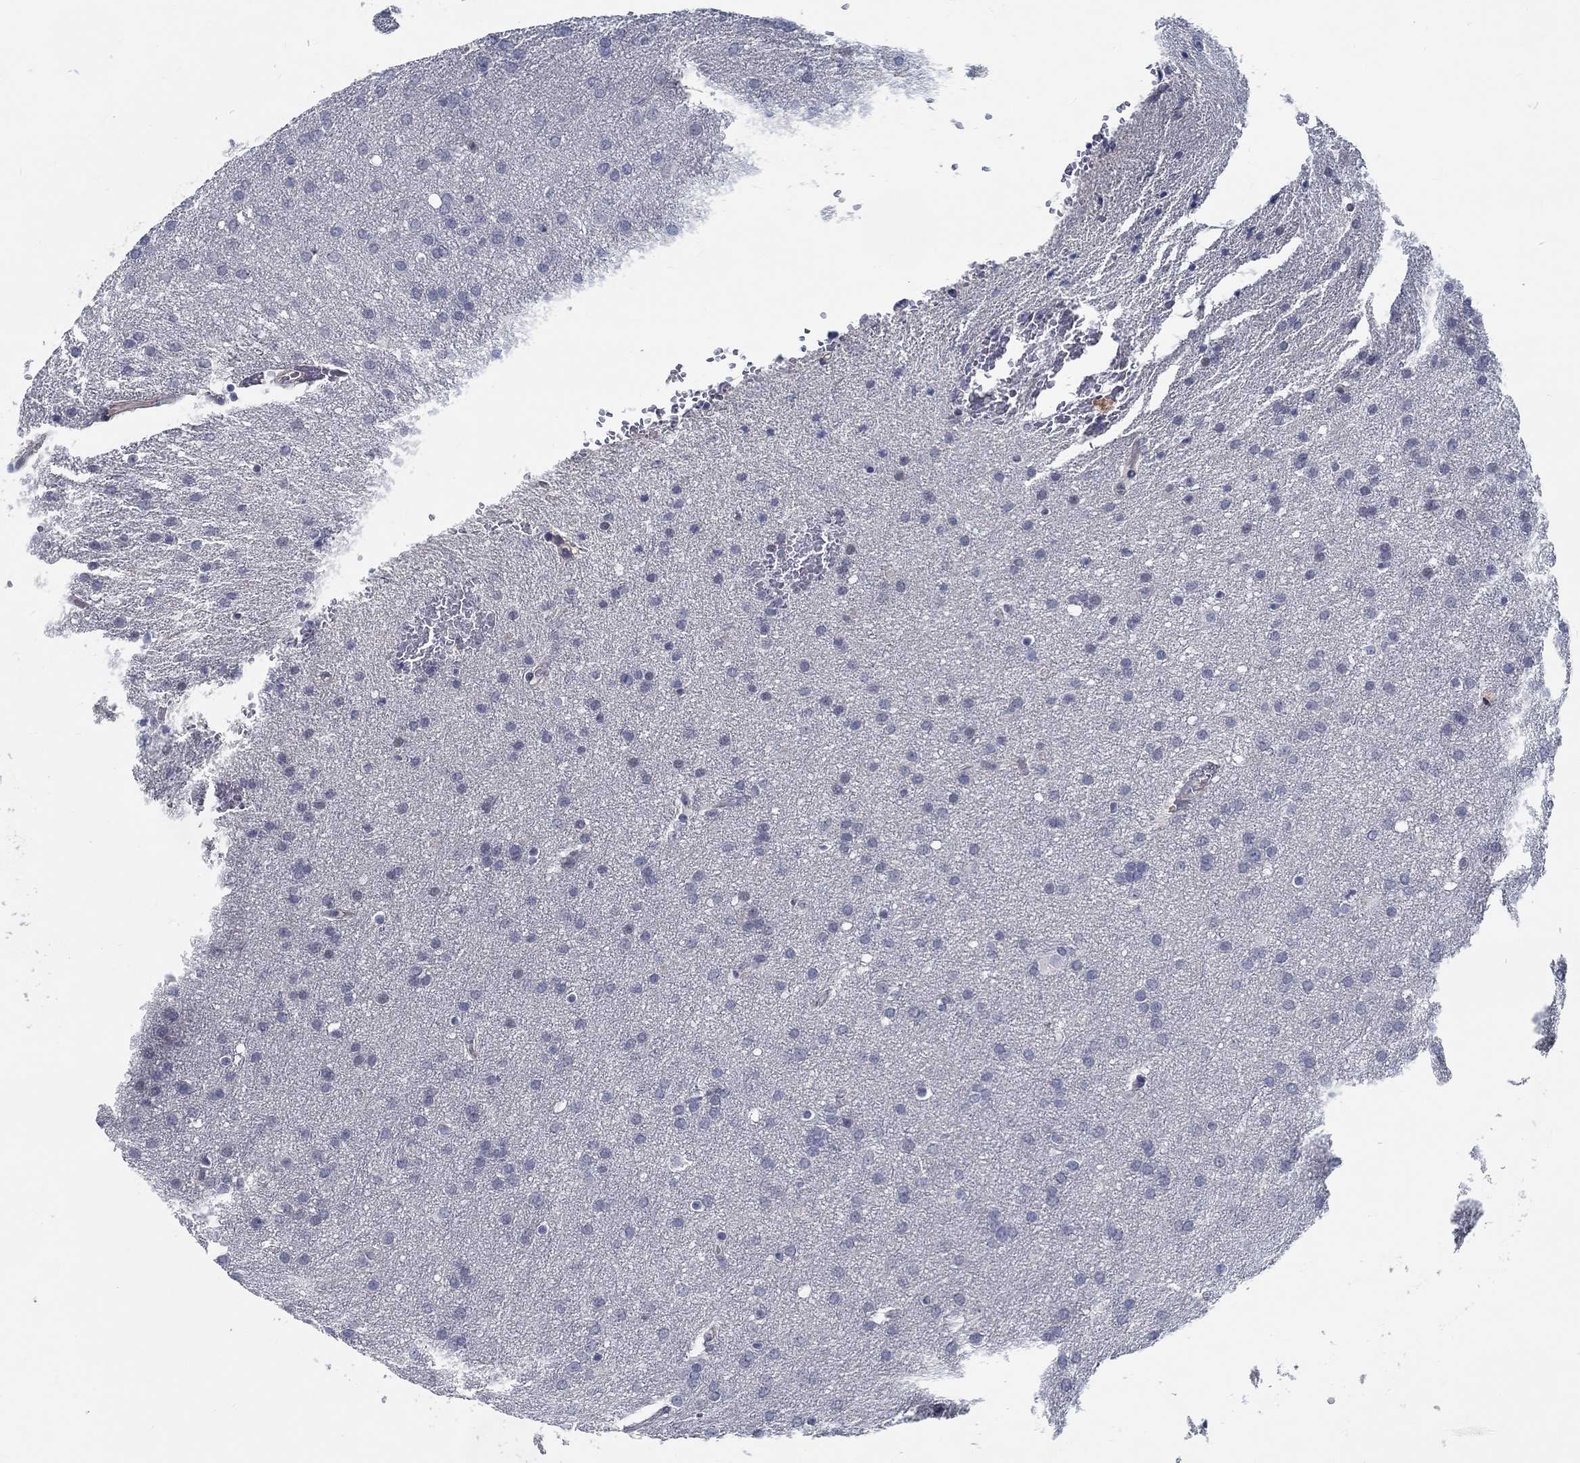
{"staining": {"intensity": "negative", "quantity": "none", "location": "none"}, "tissue": "glioma", "cell_type": "Tumor cells", "image_type": "cancer", "snomed": [{"axis": "morphology", "description": "Glioma, malignant, Low grade"}, {"axis": "topography", "description": "Brain"}], "caption": "The image exhibits no staining of tumor cells in low-grade glioma (malignant).", "gene": "MYBPC1", "patient": {"sex": "female", "age": 32}}